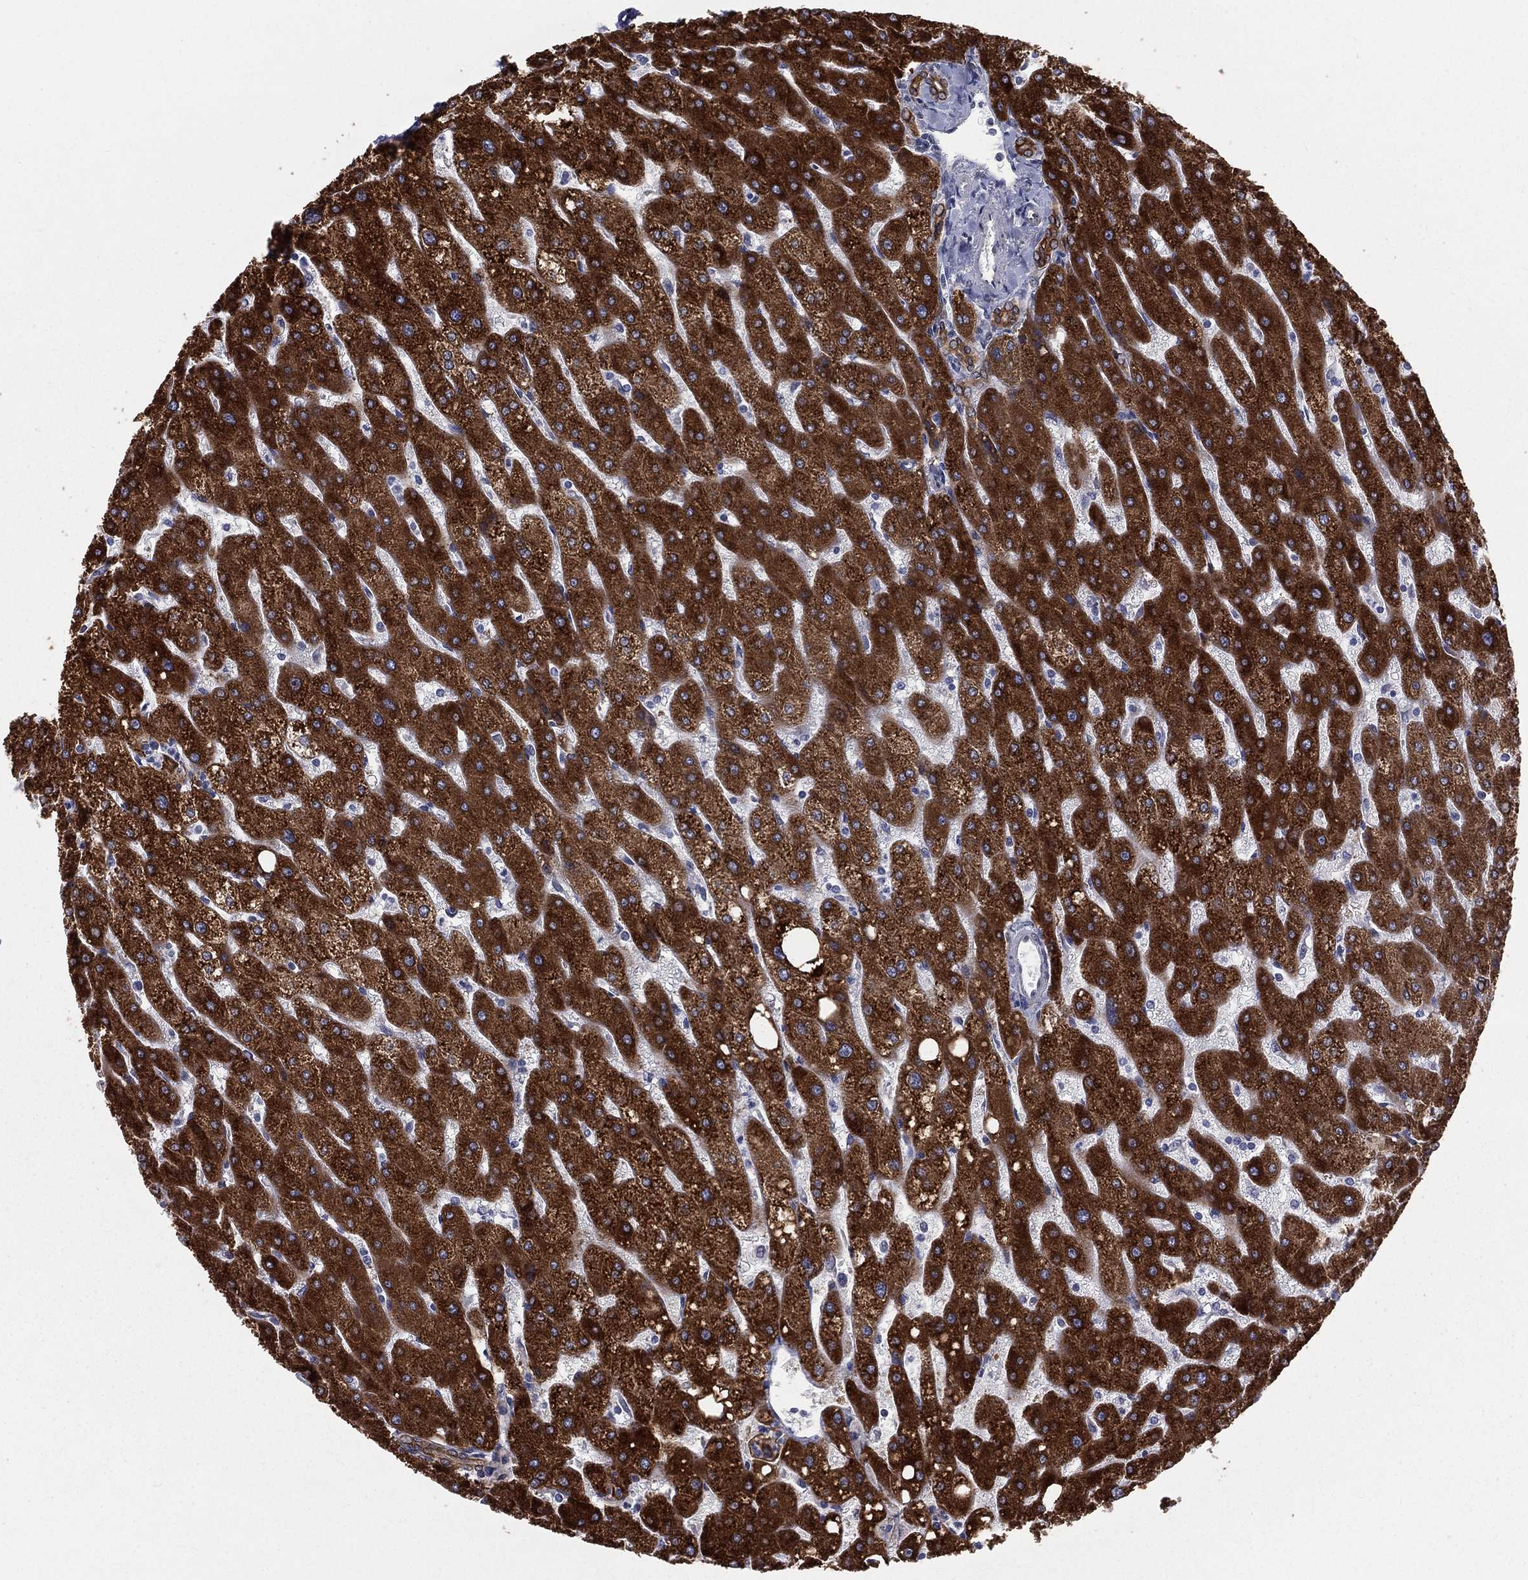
{"staining": {"intensity": "moderate", "quantity": ">75%", "location": "cytoplasmic/membranous"}, "tissue": "liver", "cell_type": "Cholangiocytes", "image_type": "normal", "snomed": [{"axis": "morphology", "description": "Normal tissue, NOS"}, {"axis": "topography", "description": "Liver"}], "caption": "An IHC micrograph of unremarkable tissue is shown. Protein staining in brown highlights moderate cytoplasmic/membranous positivity in liver within cholangiocytes. The staining is performed using DAB brown chromogen to label protein expression. The nuclei are counter-stained blue using hematoxylin.", "gene": "PGRMC1", "patient": {"sex": "male", "age": 67}}